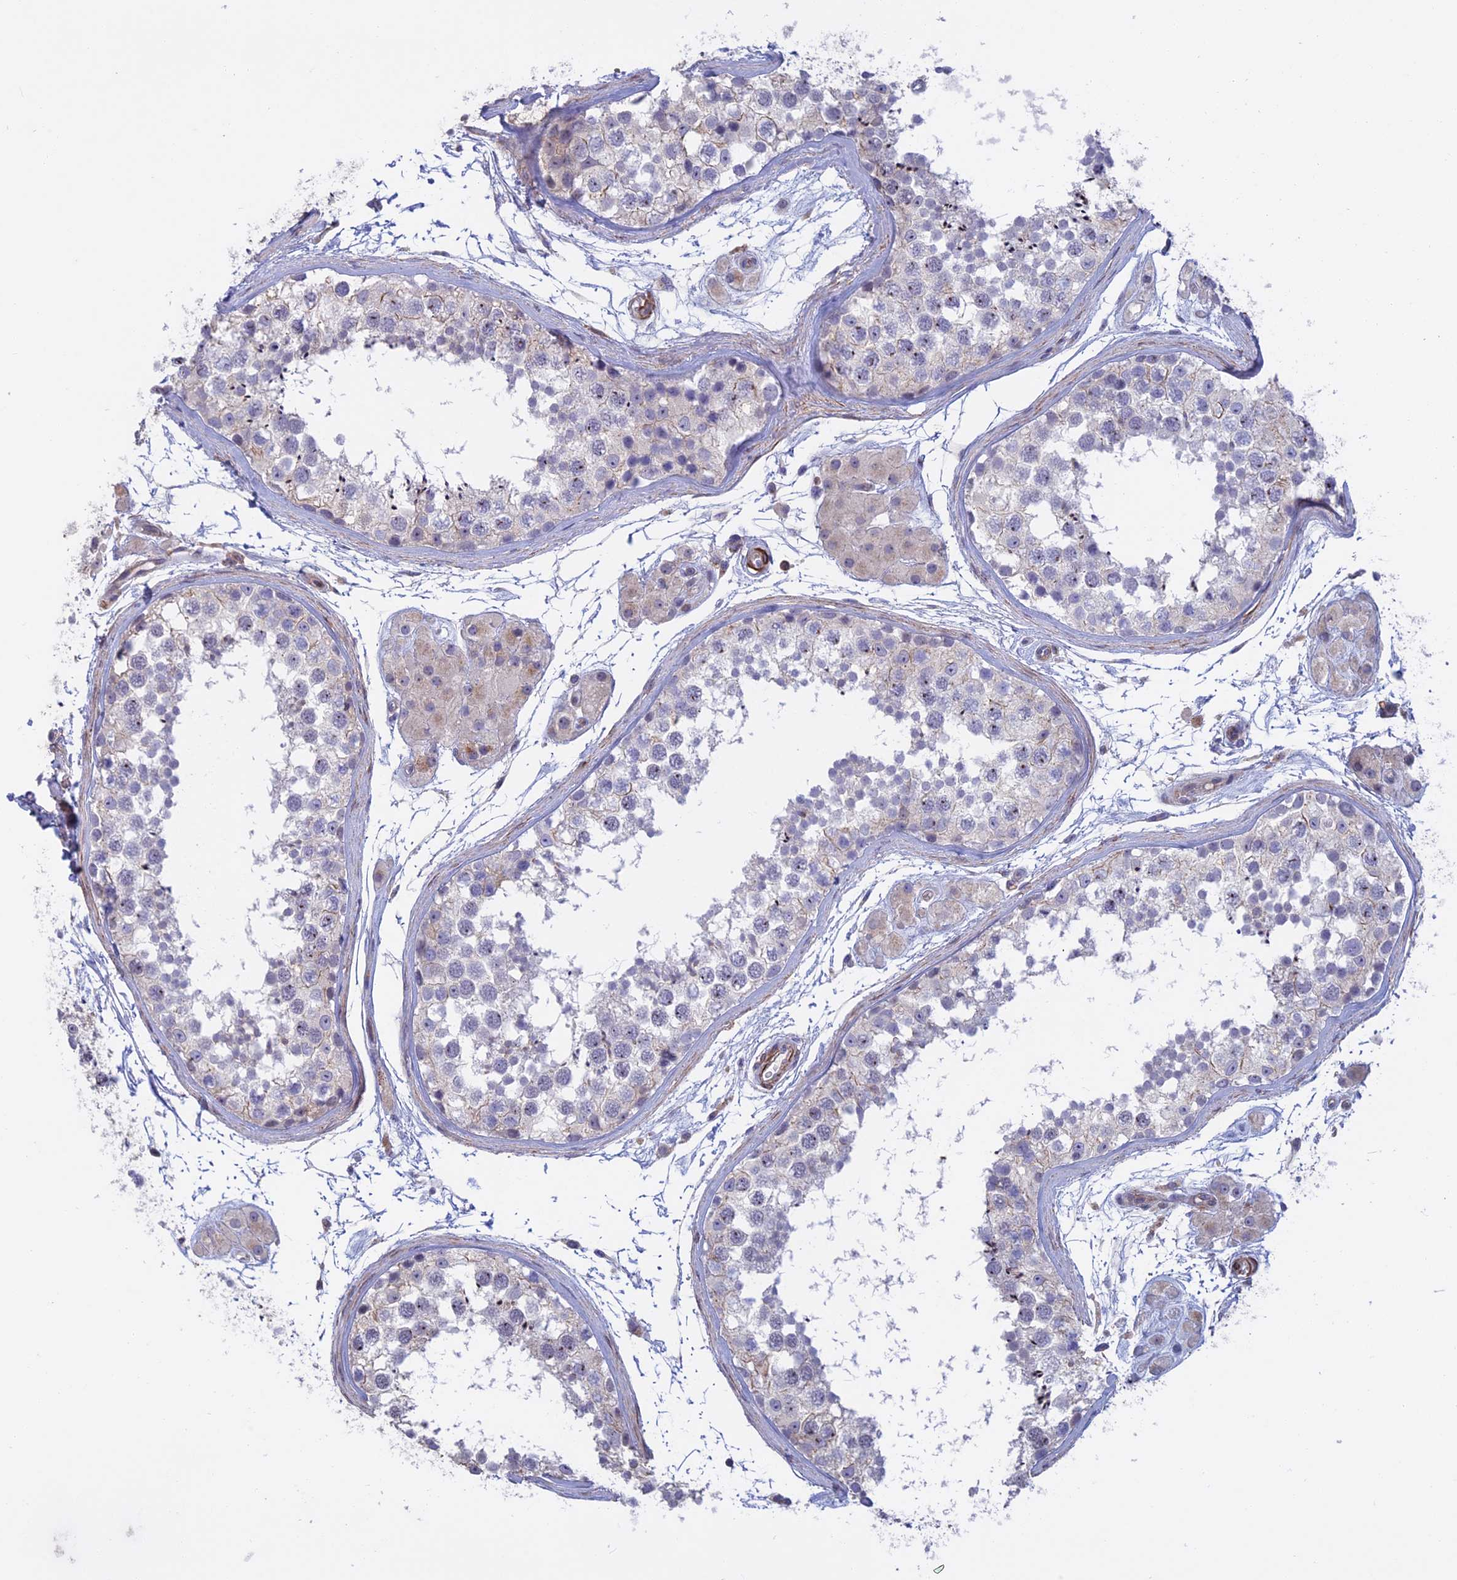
{"staining": {"intensity": "negative", "quantity": "none", "location": "none"}, "tissue": "testis", "cell_type": "Cells in seminiferous ducts", "image_type": "normal", "snomed": [{"axis": "morphology", "description": "Normal tissue, NOS"}, {"axis": "topography", "description": "Testis"}], "caption": "Immunohistochemistry image of benign testis: testis stained with DAB (3,3'-diaminobenzidine) displays no significant protein expression in cells in seminiferous ducts.", "gene": "LYPD5", "patient": {"sex": "male", "age": 56}}